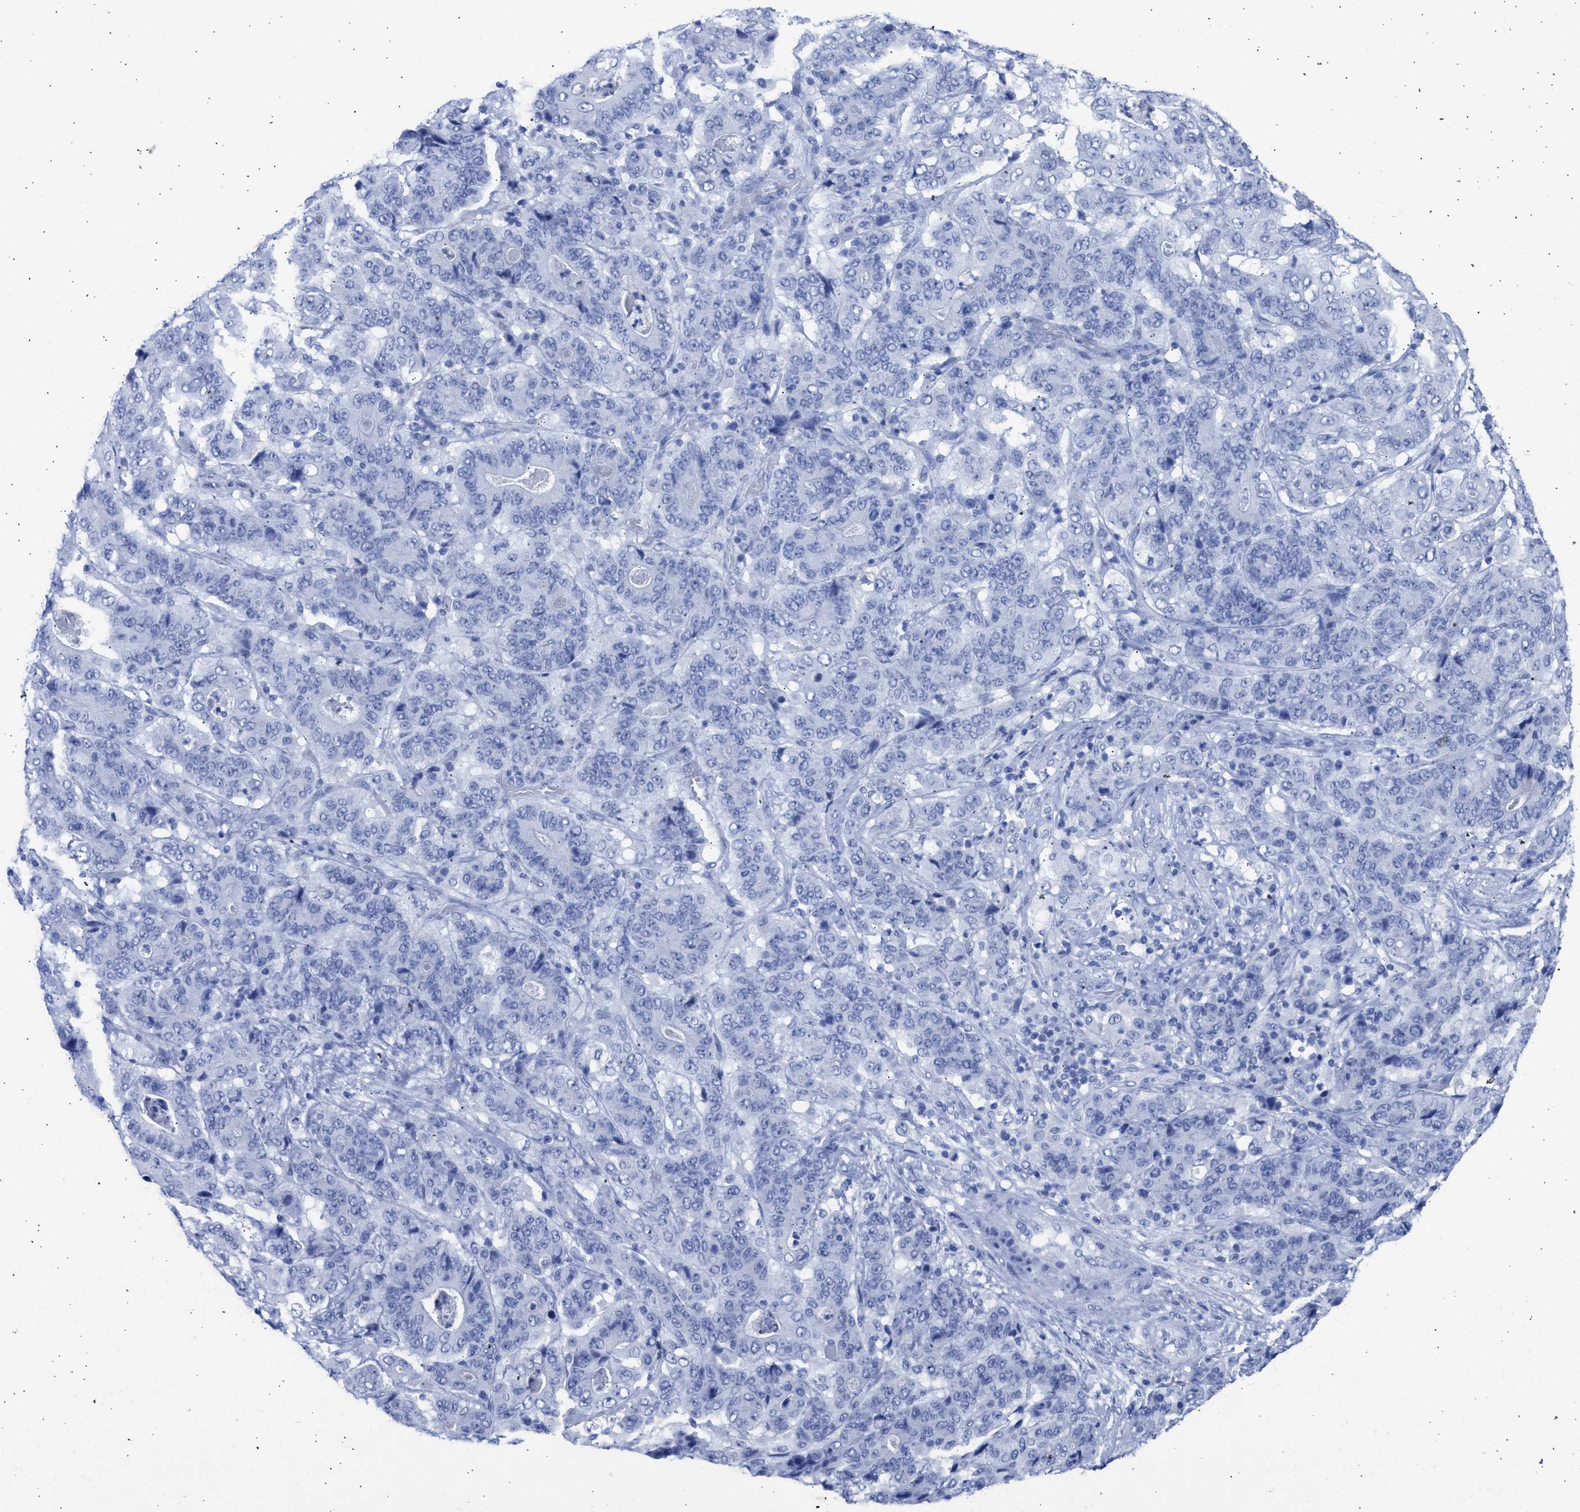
{"staining": {"intensity": "negative", "quantity": "none", "location": "none"}, "tissue": "stomach cancer", "cell_type": "Tumor cells", "image_type": "cancer", "snomed": [{"axis": "morphology", "description": "Adenocarcinoma, NOS"}, {"axis": "topography", "description": "Stomach"}], "caption": "High magnification brightfield microscopy of stomach cancer stained with DAB (3,3'-diaminobenzidine) (brown) and counterstained with hematoxylin (blue): tumor cells show no significant expression. The staining was performed using DAB (3,3'-diaminobenzidine) to visualize the protein expression in brown, while the nuclei were stained in blue with hematoxylin (Magnification: 20x).", "gene": "RSPH1", "patient": {"sex": "female", "age": 73}}